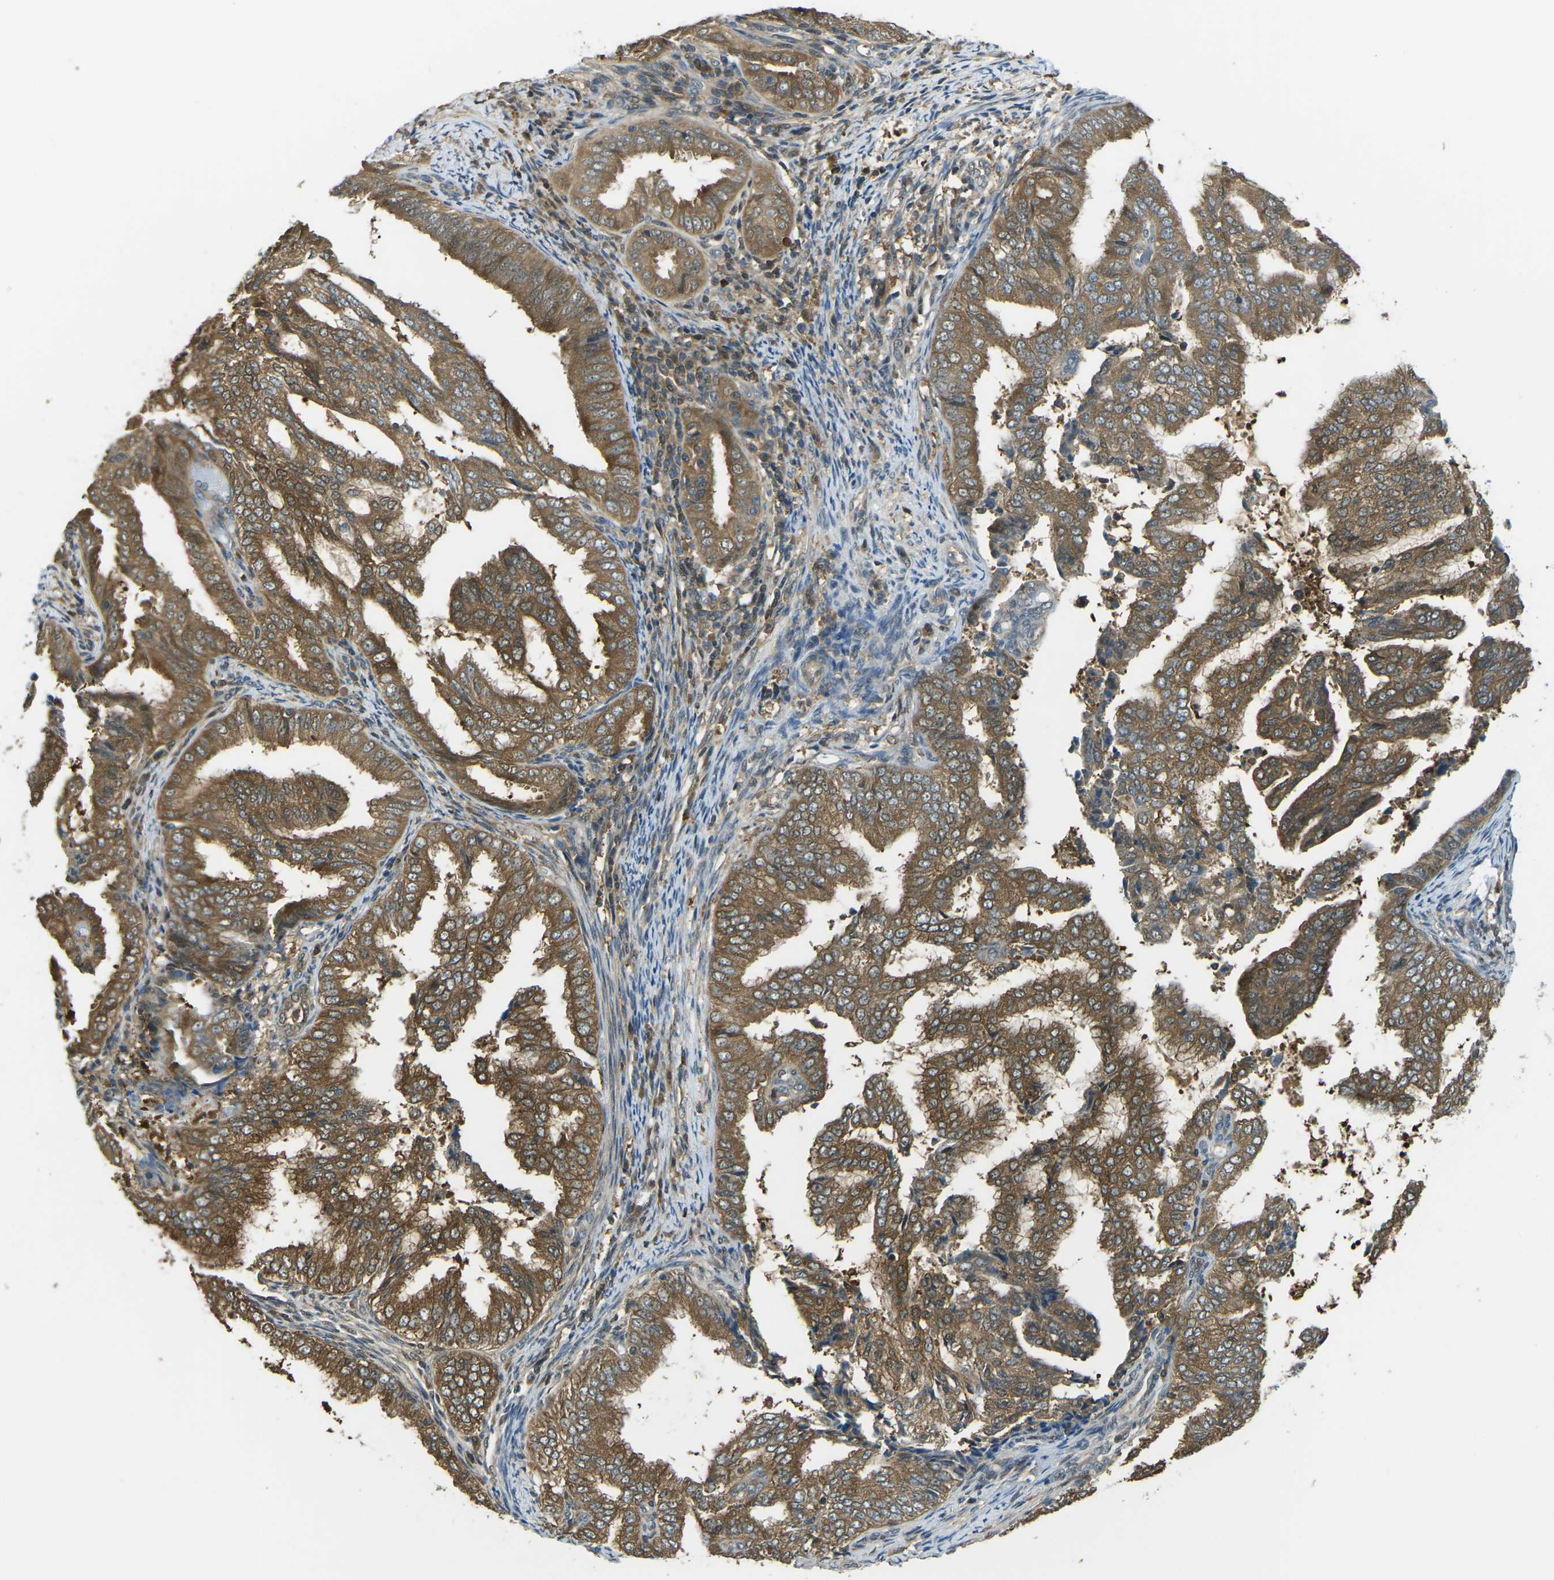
{"staining": {"intensity": "moderate", "quantity": ">75%", "location": "cytoplasmic/membranous"}, "tissue": "endometrial cancer", "cell_type": "Tumor cells", "image_type": "cancer", "snomed": [{"axis": "morphology", "description": "Adenocarcinoma, NOS"}, {"axis": "topography", "description": "Endometrium"}], "caption": "The photomicrograph demonstrates a brown stain indicating the presence of a protein in the cytoplasmic/membranous of tumor cells in adenocarcinoma (endometrial).", "gene": "PIEZO2", "patient": {"sex": "female", "age": 58}}